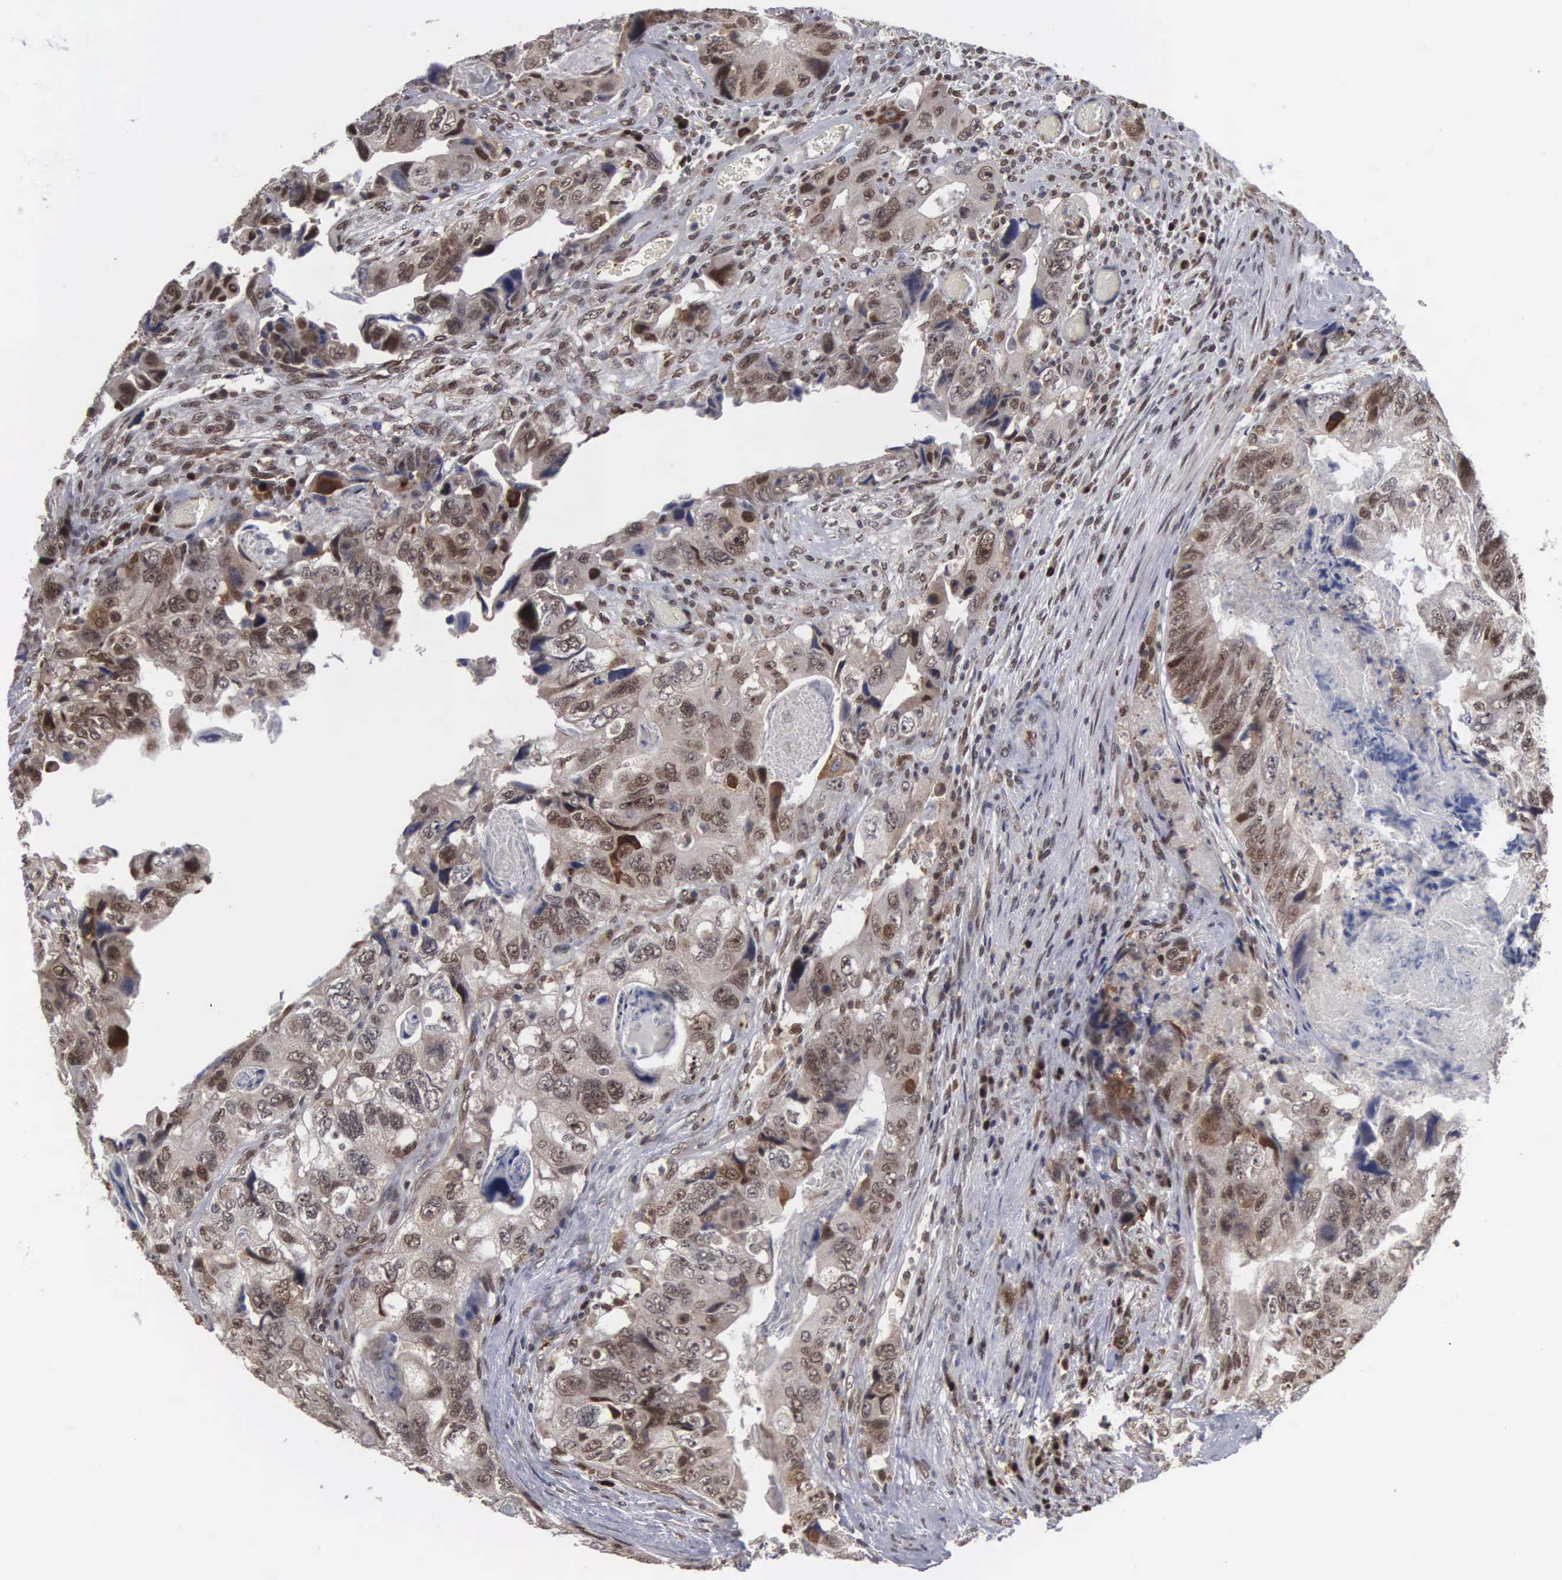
{"staining": {"intensity": "moderate", "quantity": ">75%", "location": "nuclear"}, "tissue": "colorectal cancer", "cell_type": "Tumor cells", "image_type": "cancer", "snomed": [{"axis": "morphology", "description": "Adenocarcinoma, NOS"}, {"axis": "topography", "description": "Rectum"}], "caption": "Tumor cells reveal moderate nuclear staining in about >75% of cells in colorectal cancer. The protein of interest is shown in brown color, while the nuclei are stained blue.", "gene": "TRMT5", "patient": {"sex": "female", "age": 82}}